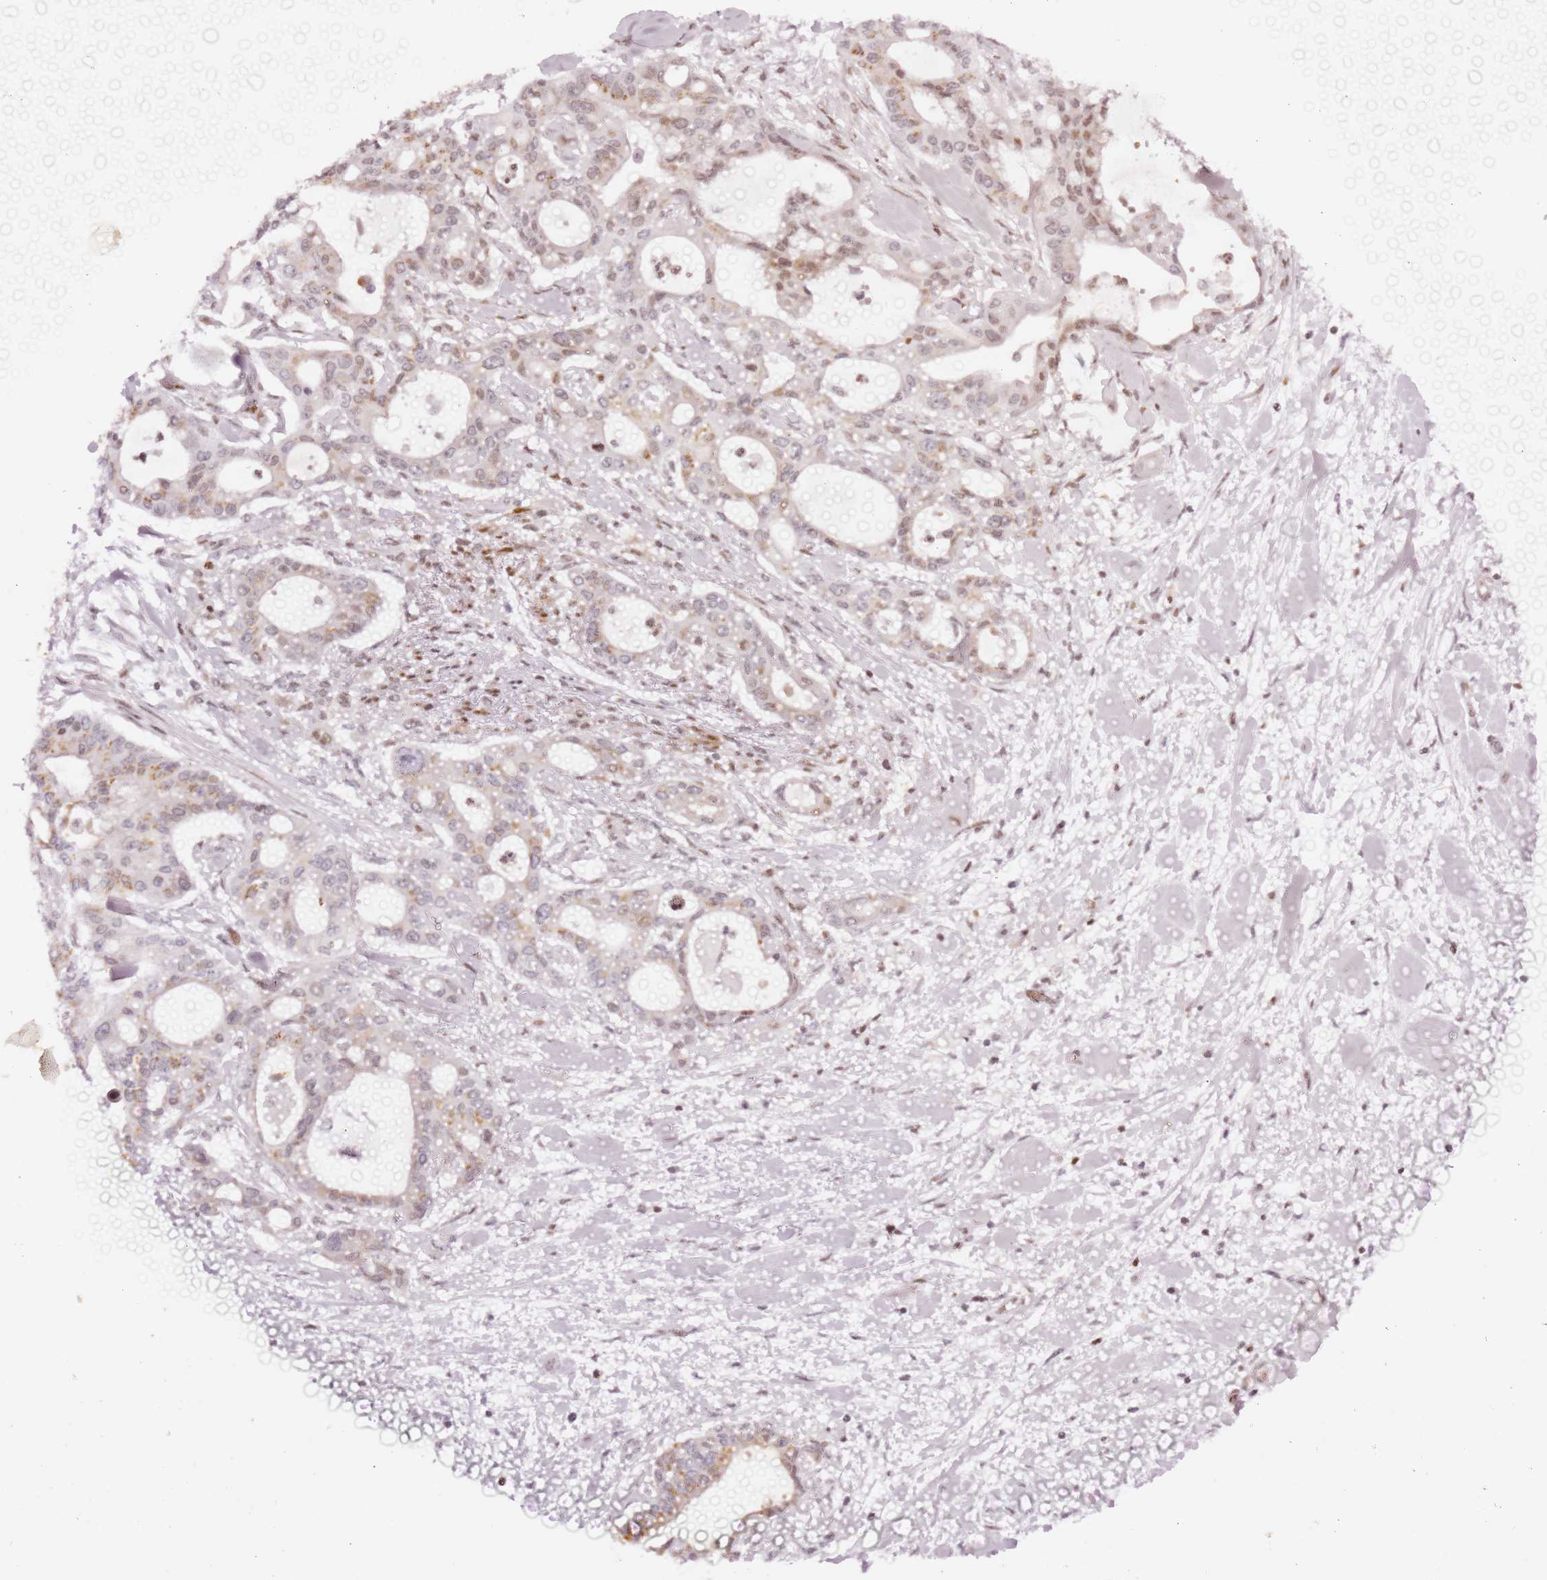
{"staining": {"intensity": "weak", "quantity": "<25%", "location": "nuclear"}, "tissue": "pancreatic cancer", "cell_type": "Tumor cells", "image_type": "cancer", "snomed": [{"axis": "morphology", "description": "Adenocarcinoma, NOS"}, {"axis": "topography", "description": "Pancreas"}], "caption": "Pancreatic adenocarcinoma stained for a protein using immunohistochemistry reveals no positivity tumor cells.", "gene": "GBP2", "patient": {"sex": "male", "age": 46}}